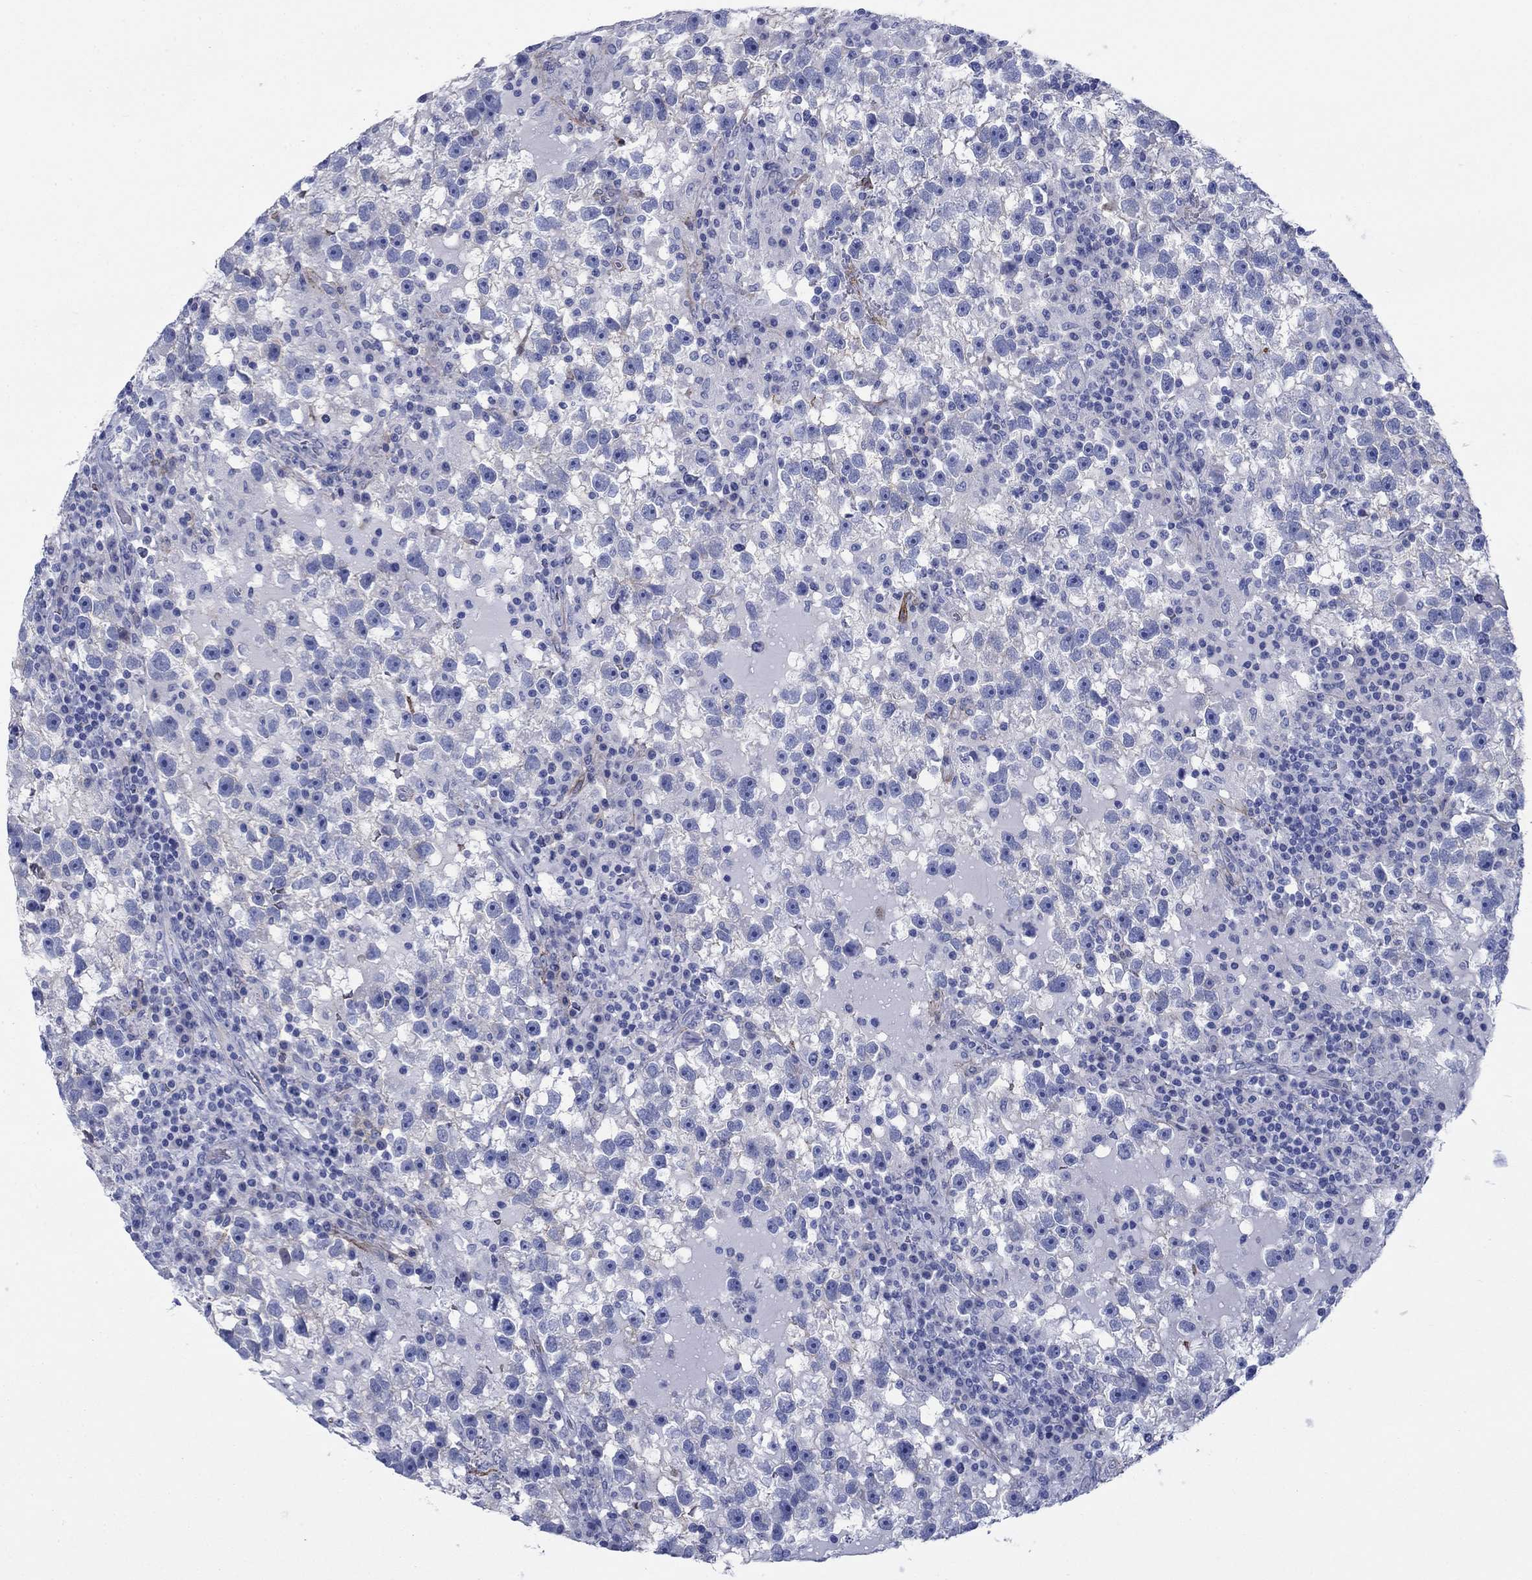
{"staining": {"intensity": "negative", "quantity": "none", "location": "none"}, "tissue": "testis cancer", "cell_type": "Tumor cells", "image_type": "cancer", "snomed": [{"axis": "morphology", "description": "Seminoma, NOS"}, {"axis": "topography", "description": "Testis"}], "caption": "IHC micrograph of human testis cancer stained for a protein (brown), which shows no staining in tumor cells. (DAB (3,3'-diaminobenzidine) immunohistochemistry with hematoxylin counter stain).", "gene": "GPC1", "patient": {"sex": "male", "age": 47}}